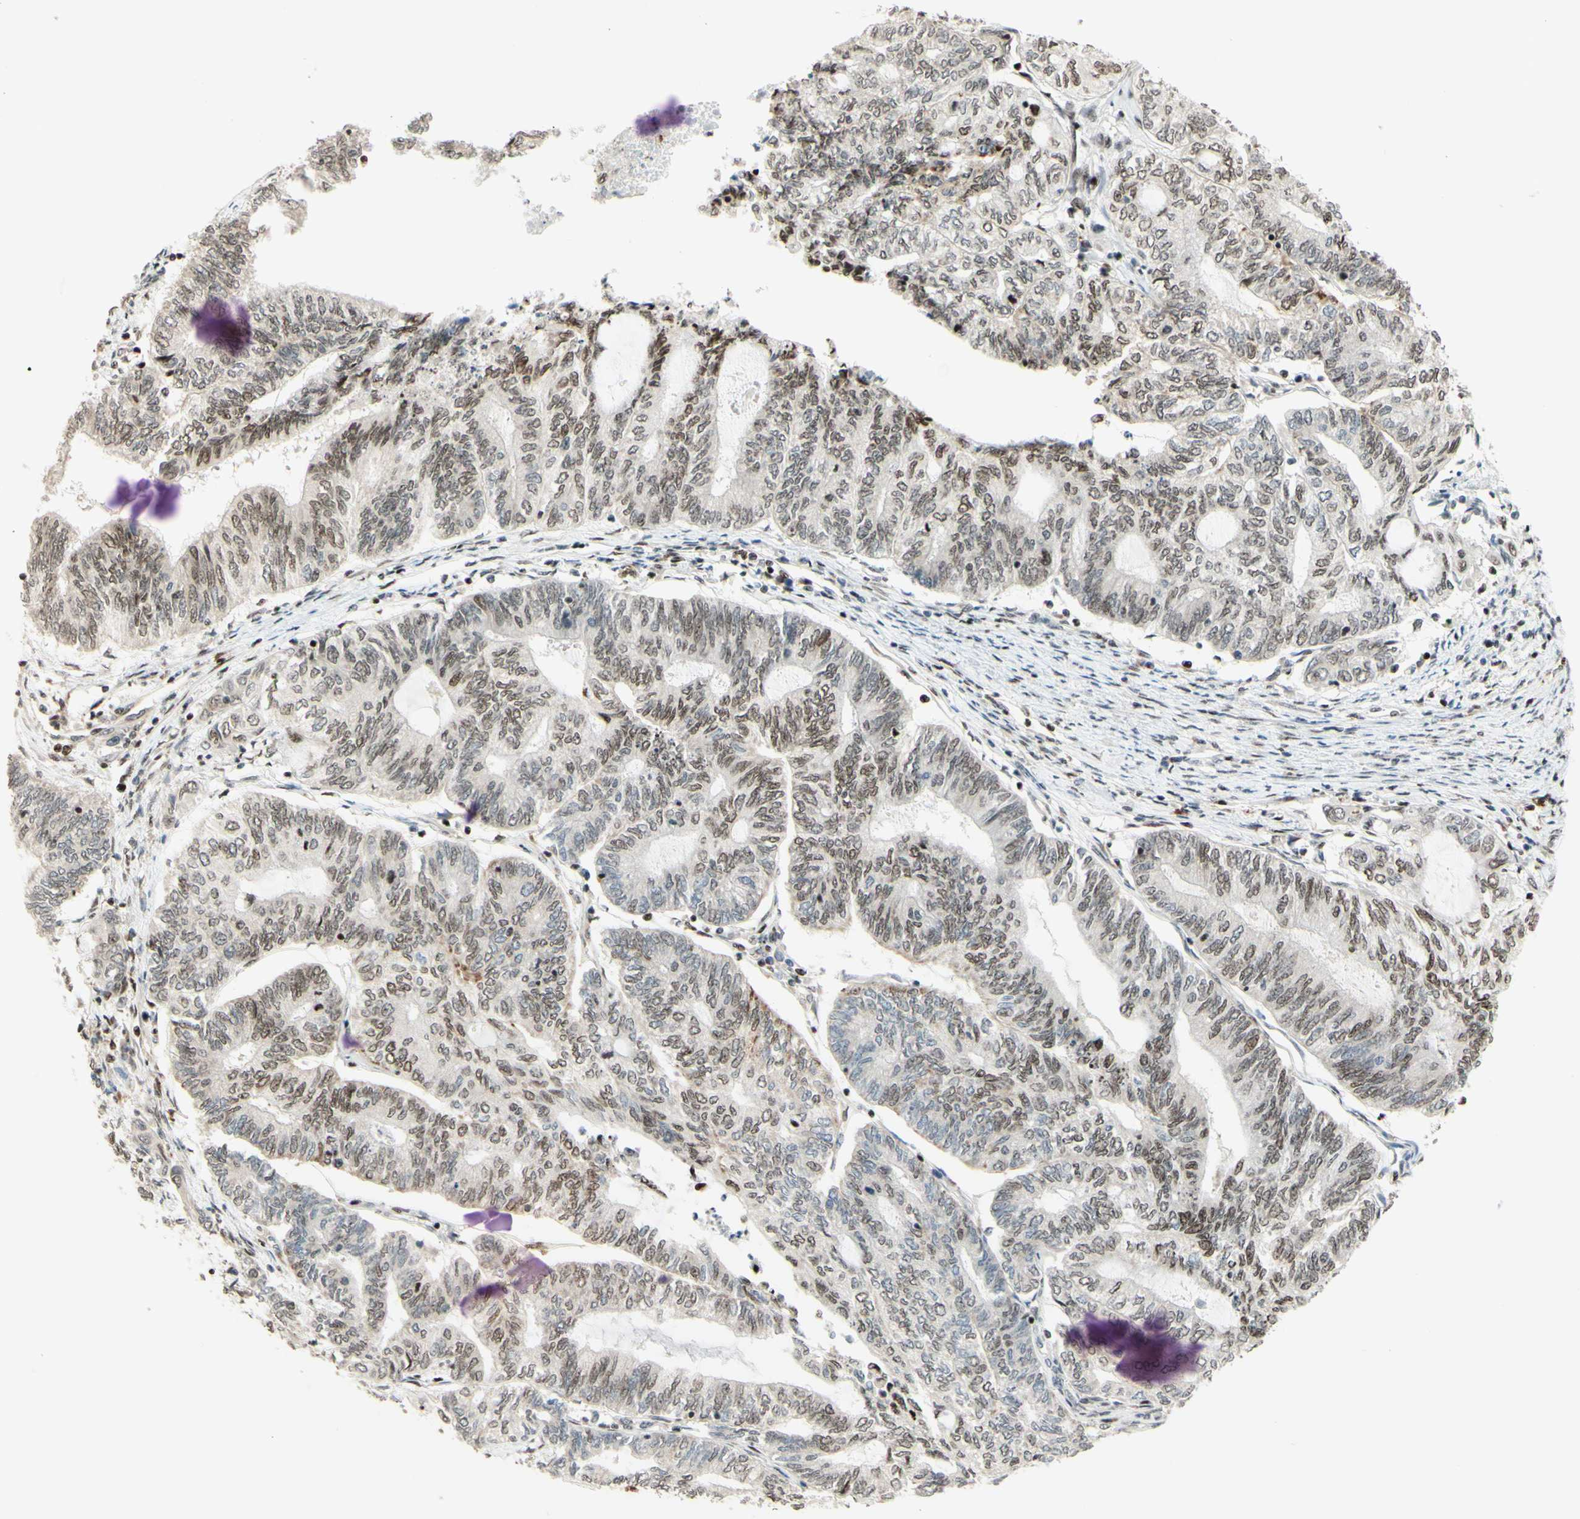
{"staining": {"intensity": "weak", "quantity": "25%-75%", "location": "cytoplasmic/membranous,nuclear"}, "tissue": "endometrial cancer", "cell_type": "Tumor cells", "image_type": "cancer", "snomed": [{"axis": "morphology", "description": "Adenocarcinoma, NOS"}, {"axis": "topography", "description": "Uterus"}, {"axis": "topography", "description": "Endometrium"}], "caption": "Tumor cells reveal low levels of weak cytoplasmic/membranous and nuclear positivity in about 25%-75% of cells in adenocarcinoma (endometrial). The staining is performed using DAB brown chromogen to label protein expression. The nuclei are counter-stained blue using hematoxylin.", "gene": "CDKL5", "patient": {"sex": "female", "age": 70}}